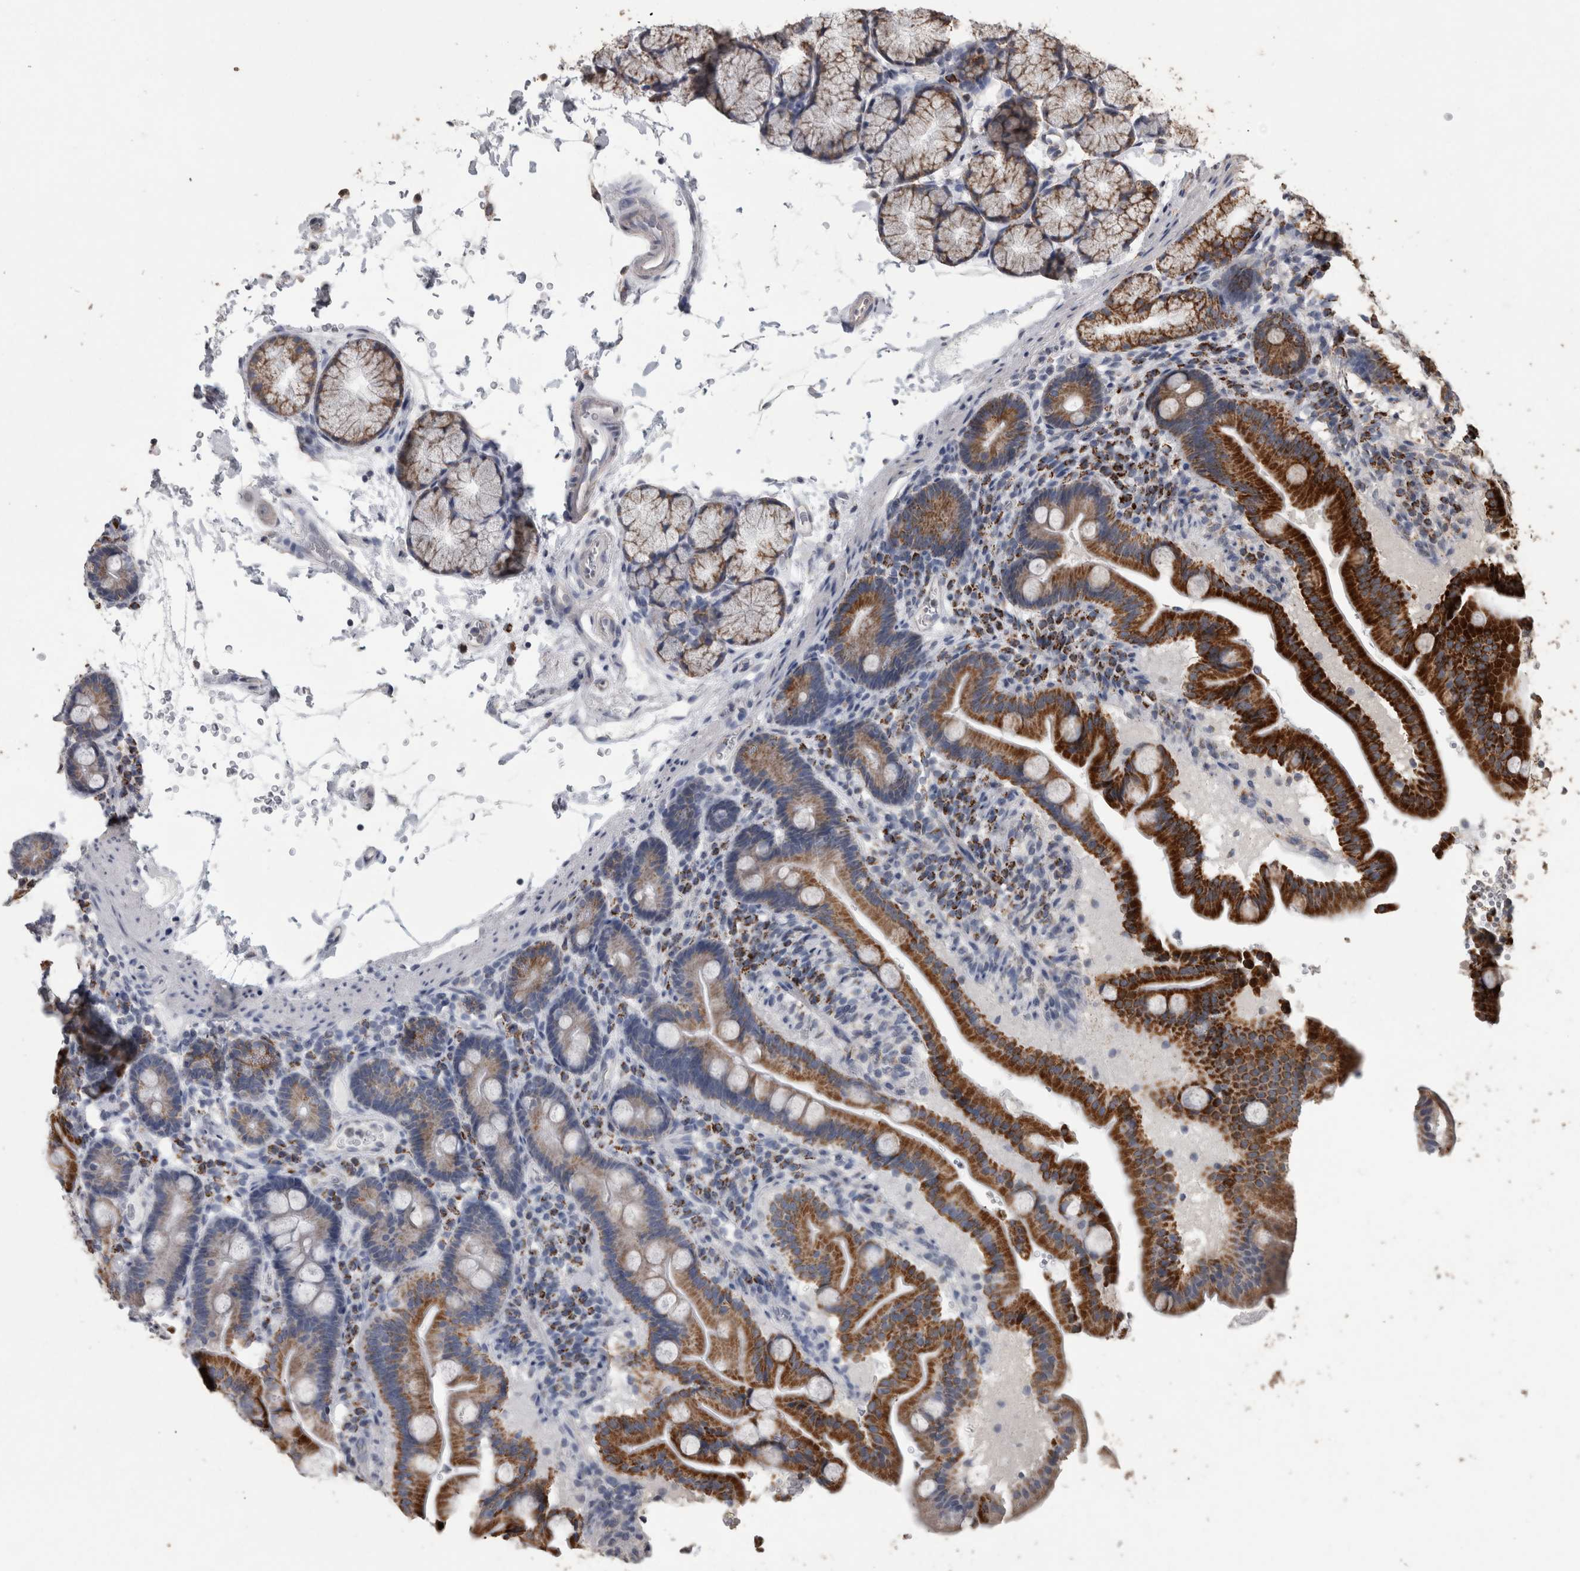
{"staining": {"intensity": "strong", "quantity": ">75%", "location": "cytoplasmic/membranous"}, "tissue": "duodenum", "cell_type": "Glandular cells", "image_type": "normal", "snomed": [{"axis": "morphology", "description": "Normal tissue, NOS"}, {"axis": "topography", "description": "Duodenum"}], "caption": "High-power microscopy captured an immunohistochemistry (IHC) photomicrograph of unremarkable duodenum, revealing strong cytoplasmic/membranous positivity in approximately >75% of glandular cells.", "gene": "ACADM", "patient": {"sex": "male", "age": 54}}